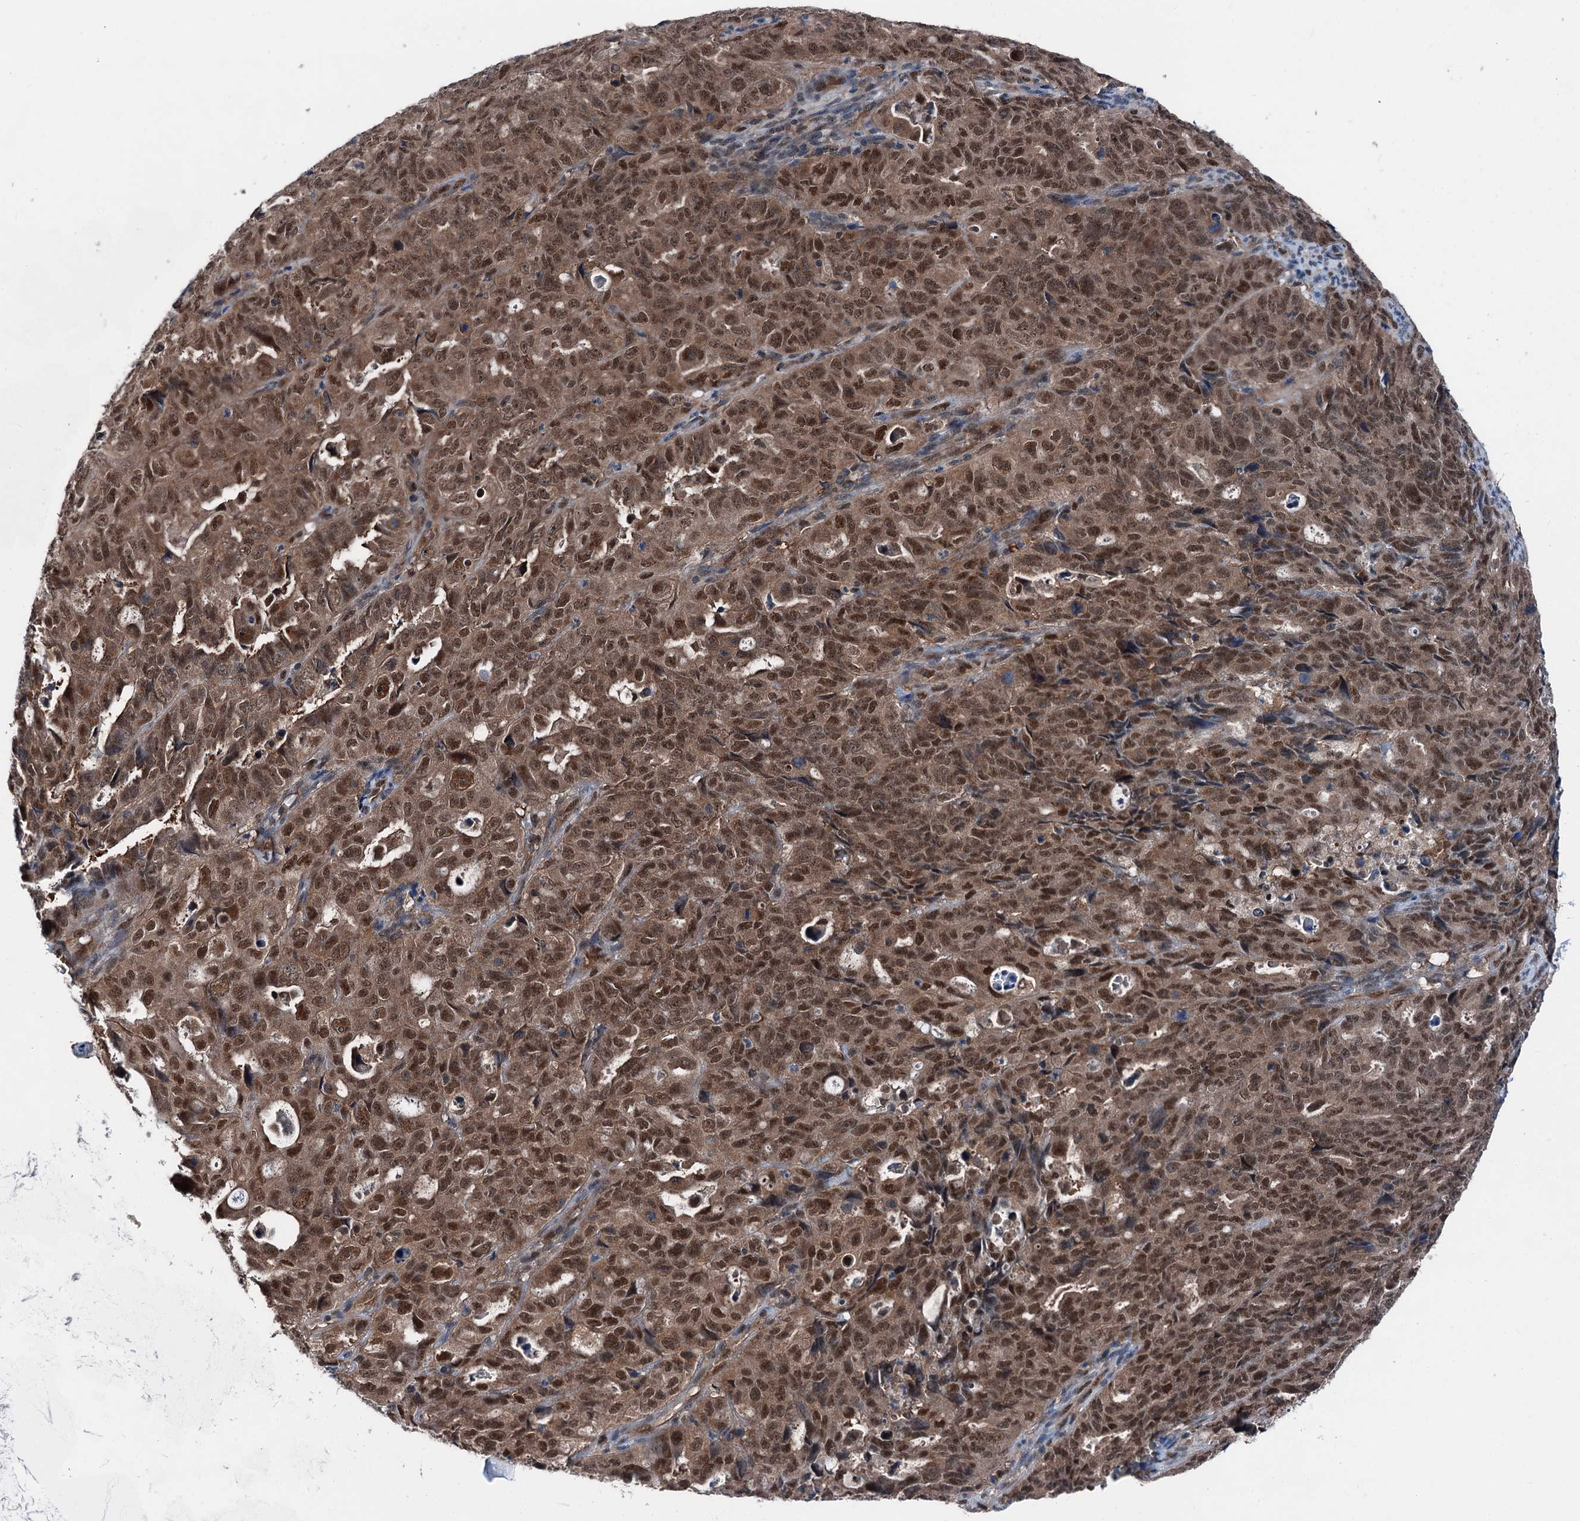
{"staining": {"intensity": "moderate", "quantity": ">75%", "location": "cytoplasmic/membranous,nuclear"}, "tissue": "endometrial cancer", "cell_type": "Tumor cells", "image_type": "cancer", "snomed": [{"axis": "morphology", "description": "Adenocarcinoma, NOS"}, {"axis": "topography", "description": "Endometrium"}], "caption": "Human endometrial adenocarcinoma stained with a protein marker exhibits moderate staining in tumor cells.", "gene": "PSMD13", "patient": {"sex": "female", "age": 65}}